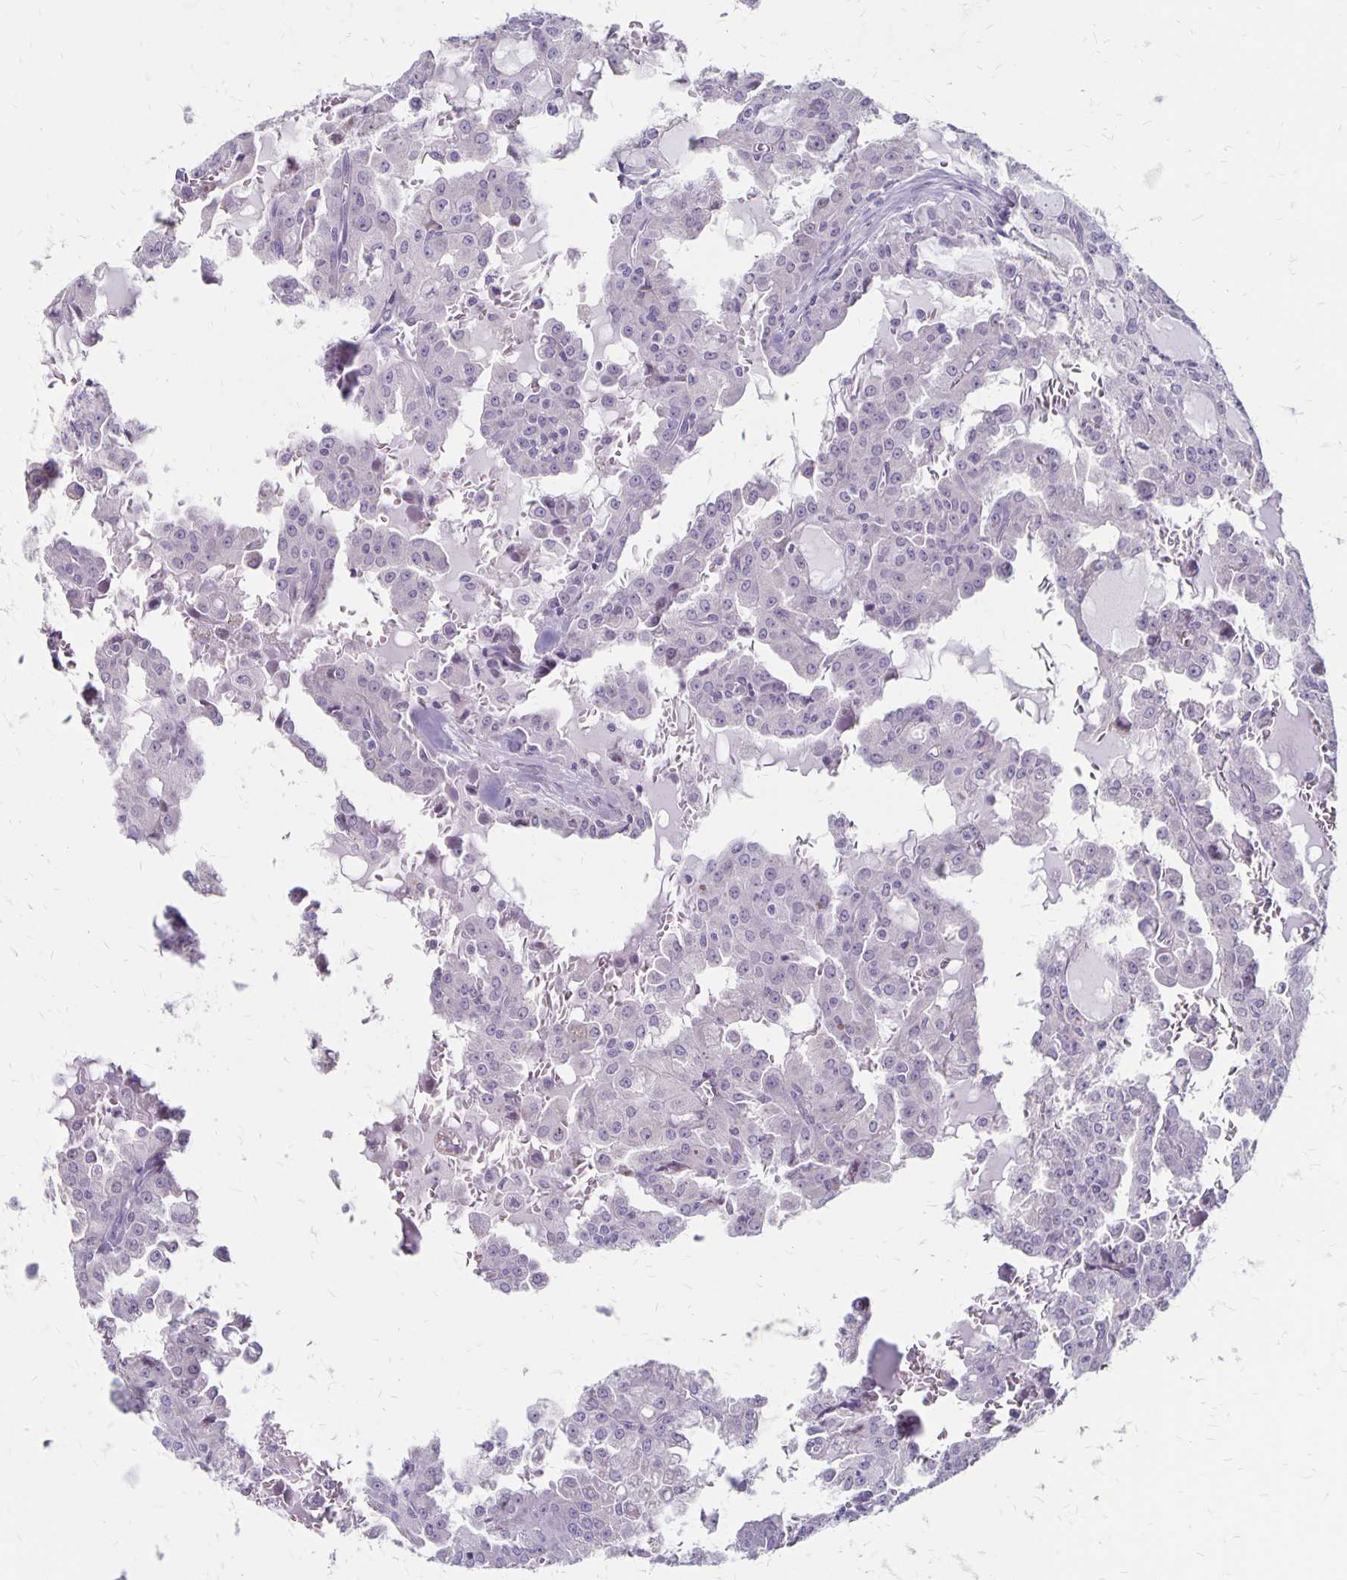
{"staining": {"intensity": "negative", "quantity": "none", "location": "none"}, "tissue": "head and neck cancer", "cell_type": "Tumor cells", "image_type": "cancer", "snomed": [{"axis": "morphology", "description": "Adenocarcinoma, NOS"}, {"axis": "topography", "description": "Head-Neck"}], "caption": "Histopathology image shows no protein positivity in tumor cells of adenocarcinoma (head and neck) tissue.", "gene": "HOMER1", "patient": {"sex": "male", "age": 64}}